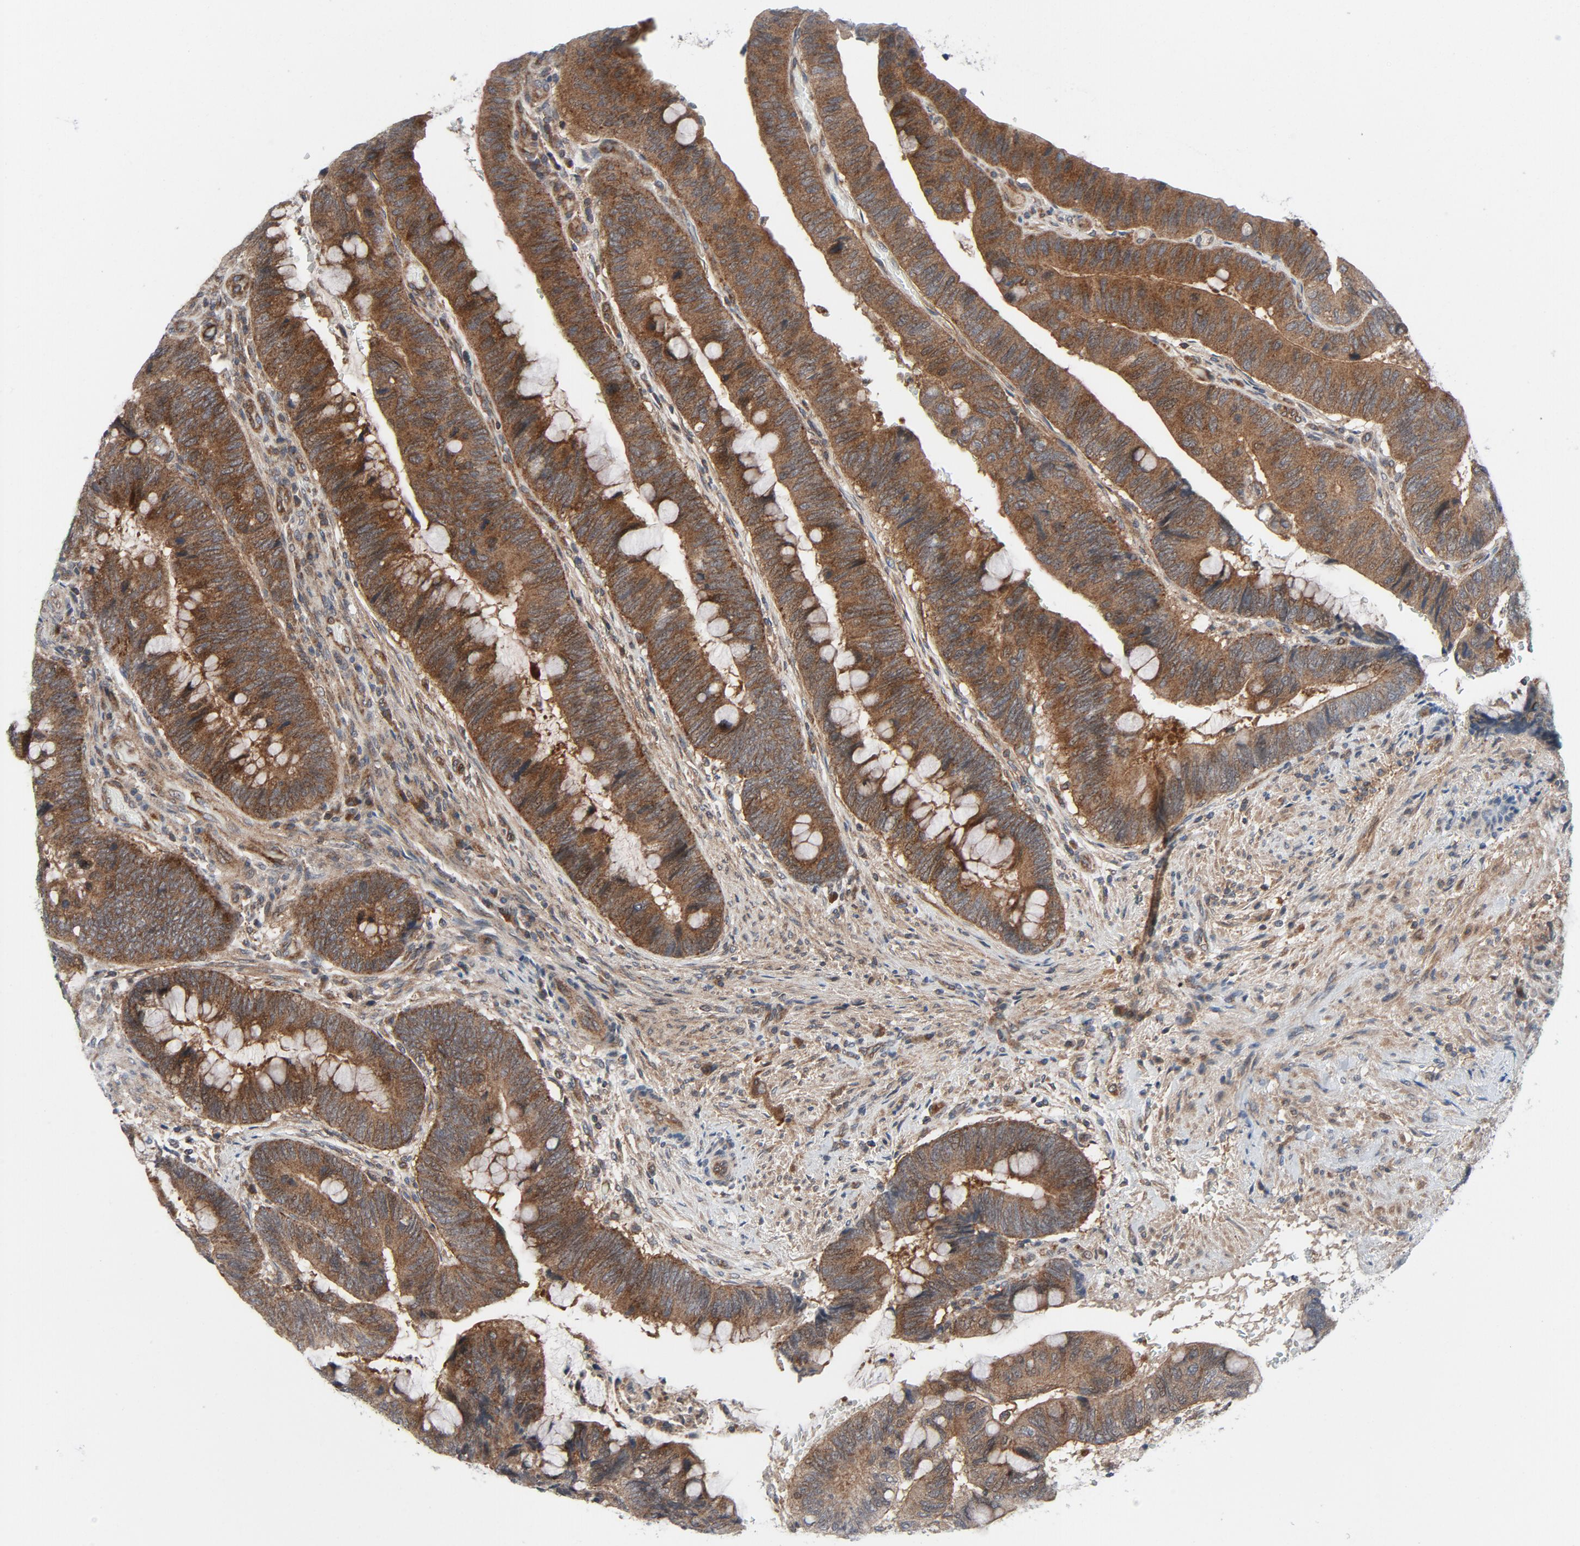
{"staining": {"intensity": "moderate", "quantity": ">75%", "location": "cytoplasmic/membranous"}, "tissue": "colorectal cancer", "cell_type": "Tumor cells", "image_type": "cancer", "snomed": [{"axis": "morphology", "description": "Normal tissue, NOS"}, {"axis": "morphology", "description": "Adenocarcinoma, NOS"}, {"axis": "topography", "description": "Rectum"}], "caption": "Human colorectal adenocarcinoma stained with a brown dye displays moderate cytoplasmic/membranous positive staining in about >75% of tumor cells.", "gene": "TSG101", "patient": {"sex": "male", "age": 92}}